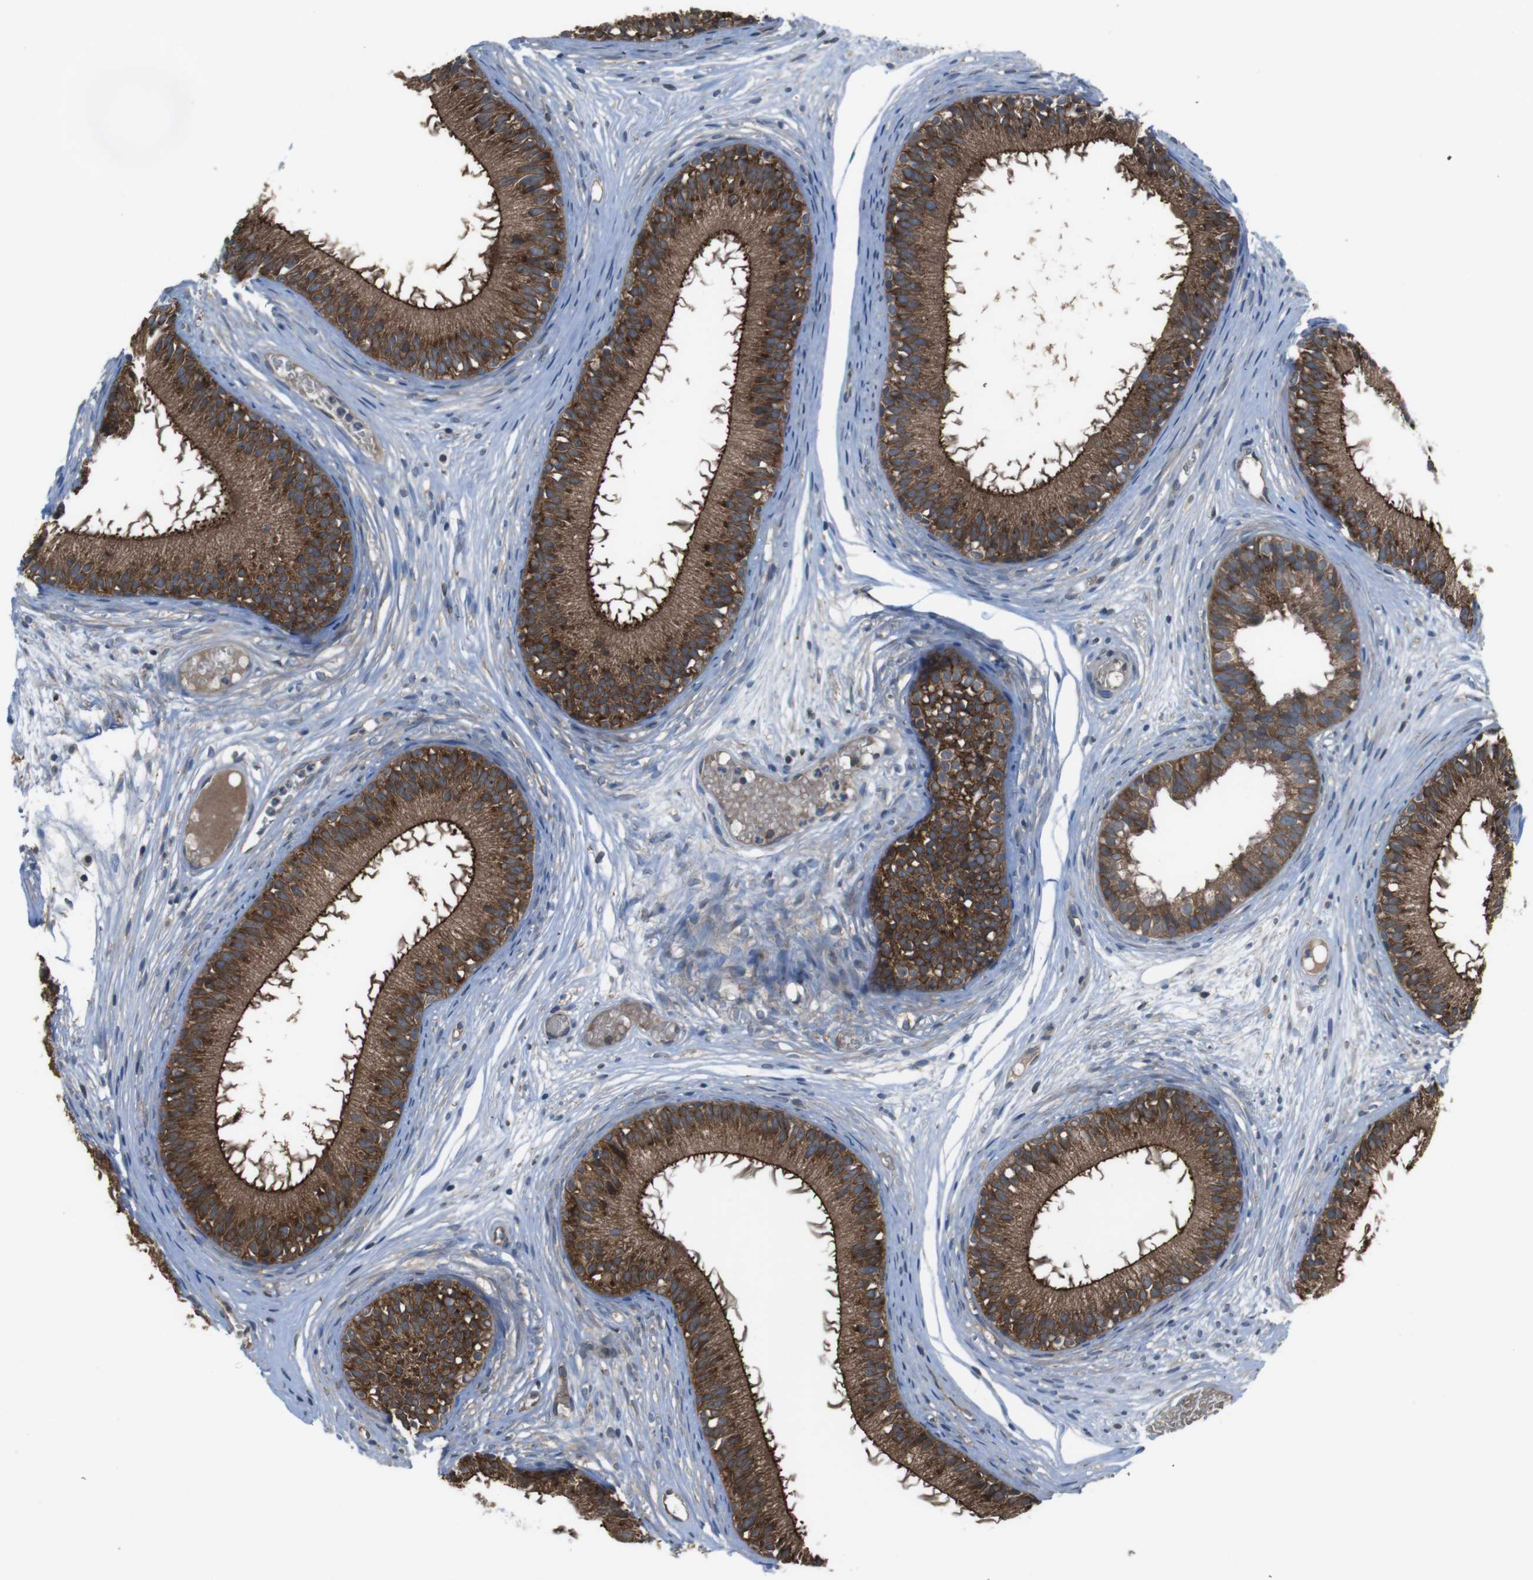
{"staining": {"intensity": "strong", "quantity": ">75%", "location": "cytoplasmic/membranous"}, "tissue": "epididymis", "cell_type": "Glandular cells", "image_type": "normal", "snomed": [{"axis": "morphology", "description": "Normal tissue, NOS"}, {"axis": "morphology", "description": "Atrophy, NOS"}, {"axis": "topography", "description": "Testis"}, {"axis": "topography", "description": "Epididymis"}], "caption": "A histopathology image showing strong cytoplasmic/membranous staining in approximately >75% of glandular cells in normal epididymis, as visualized by brown immunohistochemical staining.", "gene": "SSR3", "patient": {"sex": "male", "age": 18}}